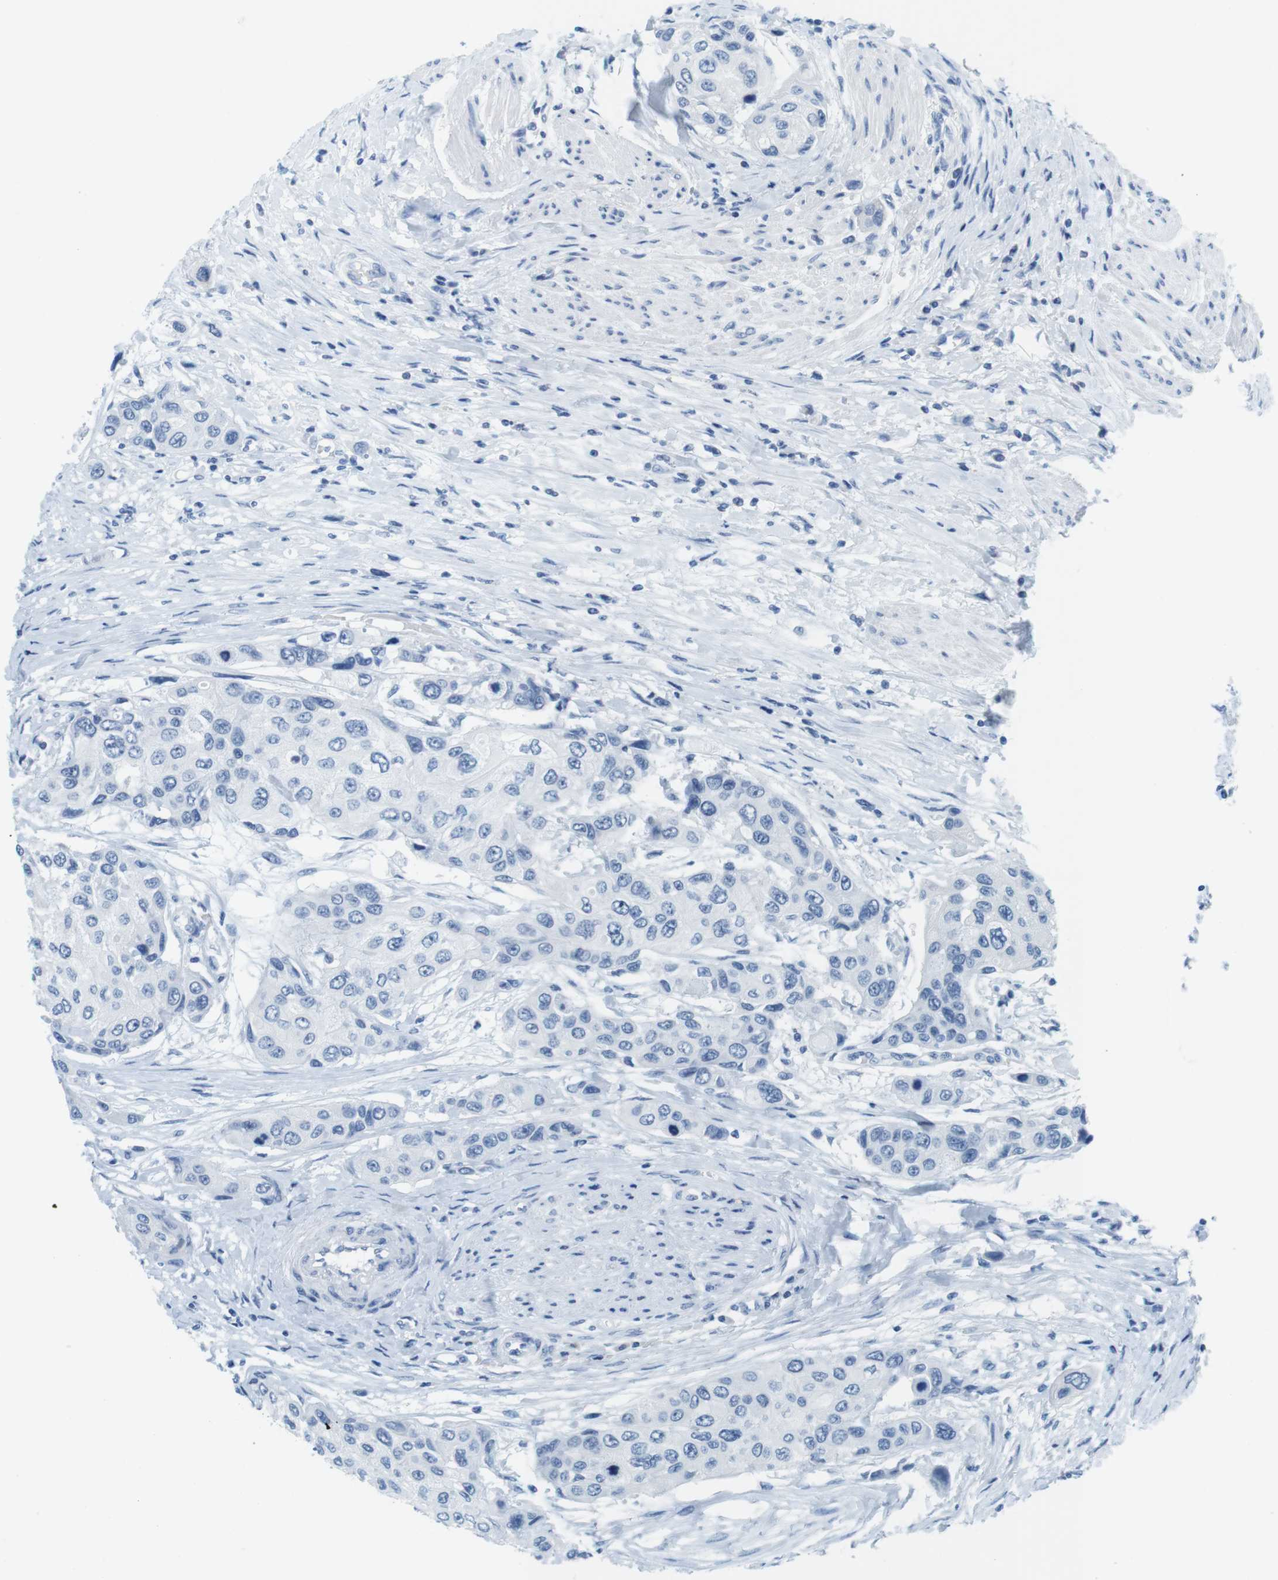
{"staining": {"intensity": "negative", "quantity": "none", "location": "none"}, "tissue": "urothelial cancer", "cell_type": "Tumor cells", "image_type": "cancer", "snomed": [{"axis": "morphology", "description": "Urothelial carcinoma, High grade"}, {"axis": "topography", "description": "Urinary bladder"}], "caption": "Urothelial carcinoma (high-grade) was stained to show a protein in brown. There is no significant expression in tumor cells.", "gene": "CYP2C9", "patient": {"sex": "female", "age": 56}}